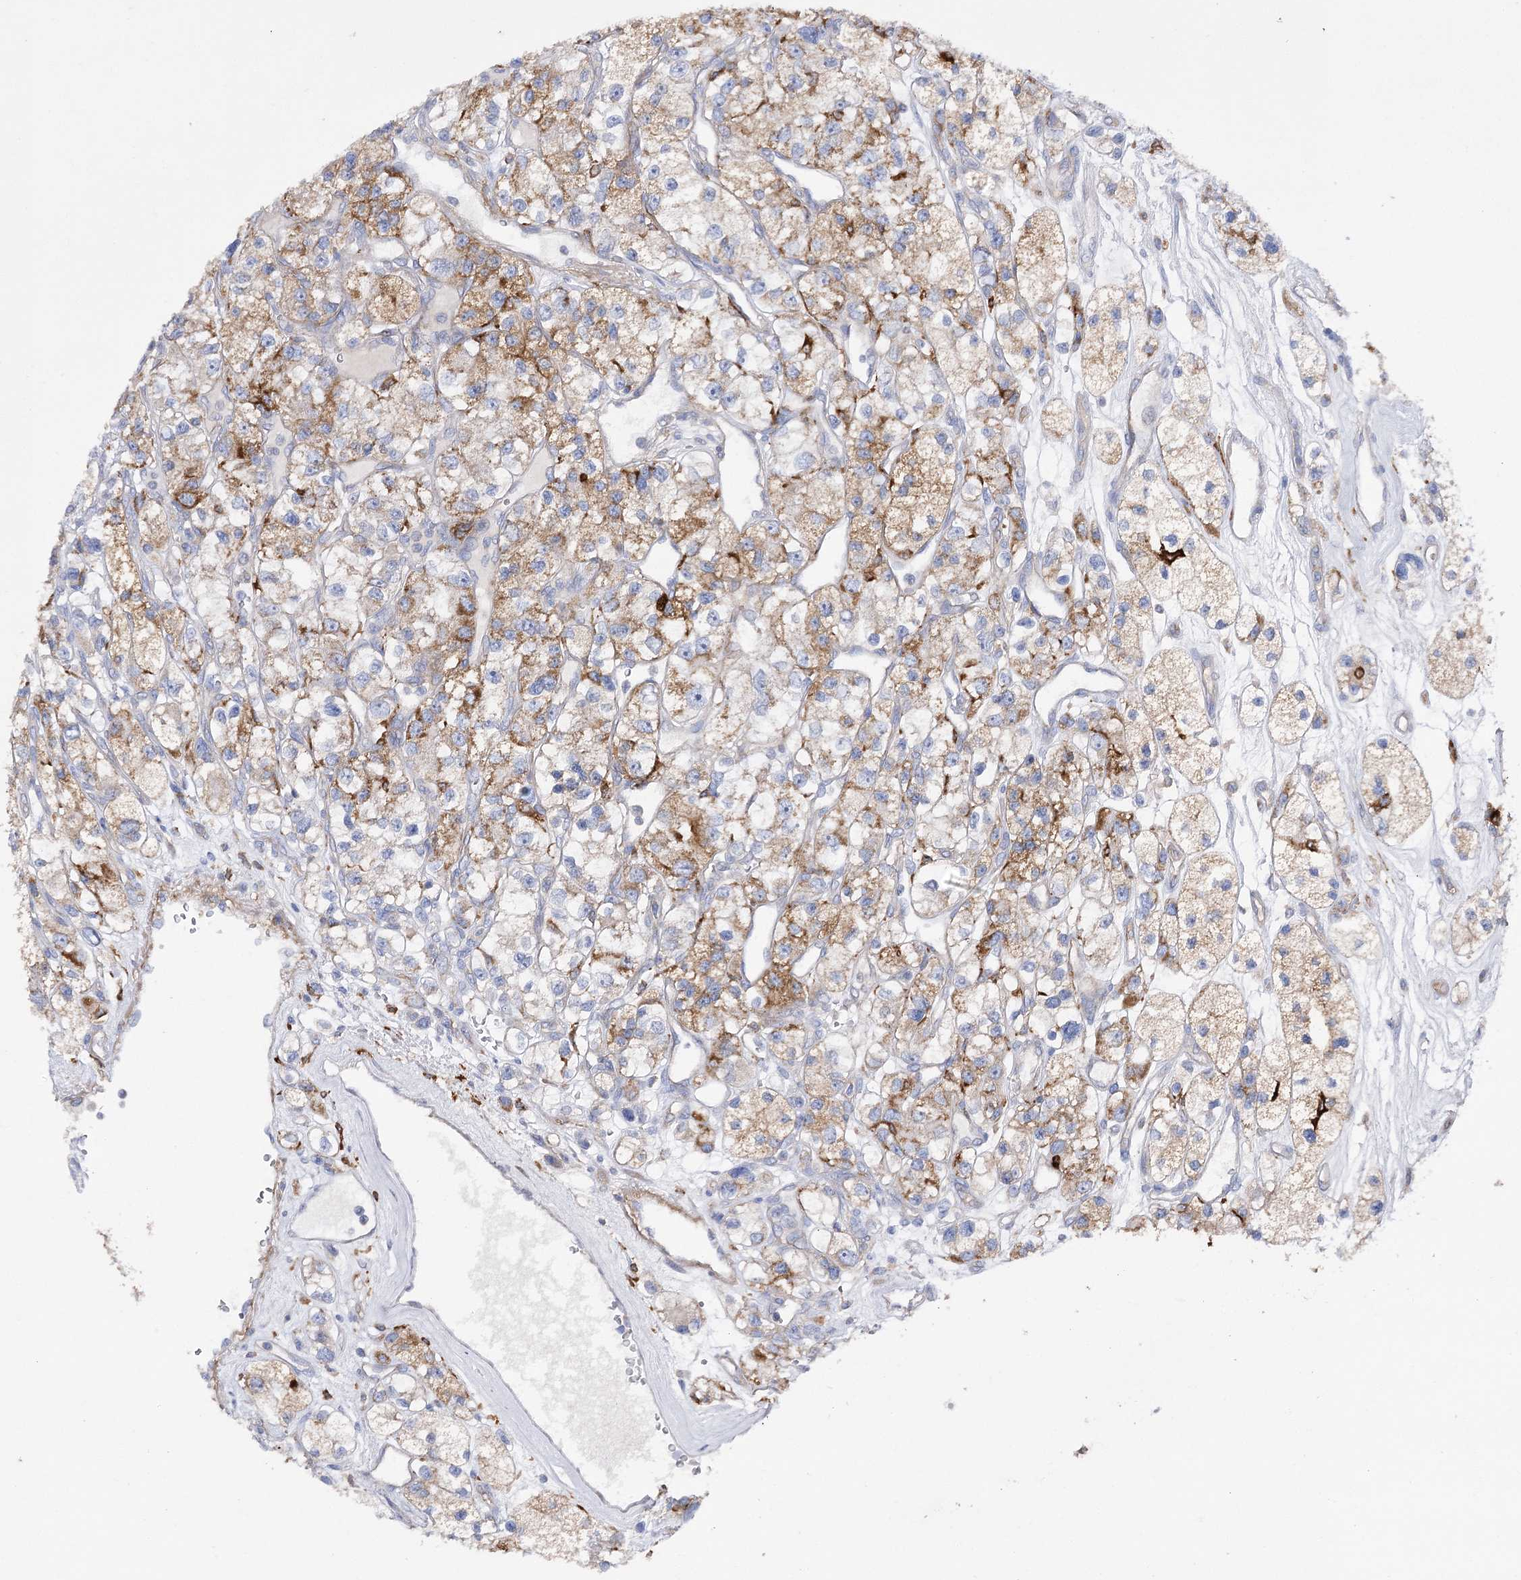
{"staining": {"intensity": "moderate", "quantity": "25%-75%", "location": "cytoplasmic/membranous"}, "tissue": "renal cancer", "cell_type": "Tumor cells", "image_type": "cancer", "snomed": [{"axis": "morphology", "description": "Adenocarcinoma, NOS"}, {"axis": "topography", "description": "Kidney"}], "caption": "IHC image of neoplastic tissue: renal cancer stained using immunohistochemistry displays medium levels of moderate protein expression localized specifically in the cytoplasmic/membranous of tumor cells, appearing as a cytoplasmic/membranous brown color.", "gene": "COX15", "patient": {"sex": "female", "age": 57}}